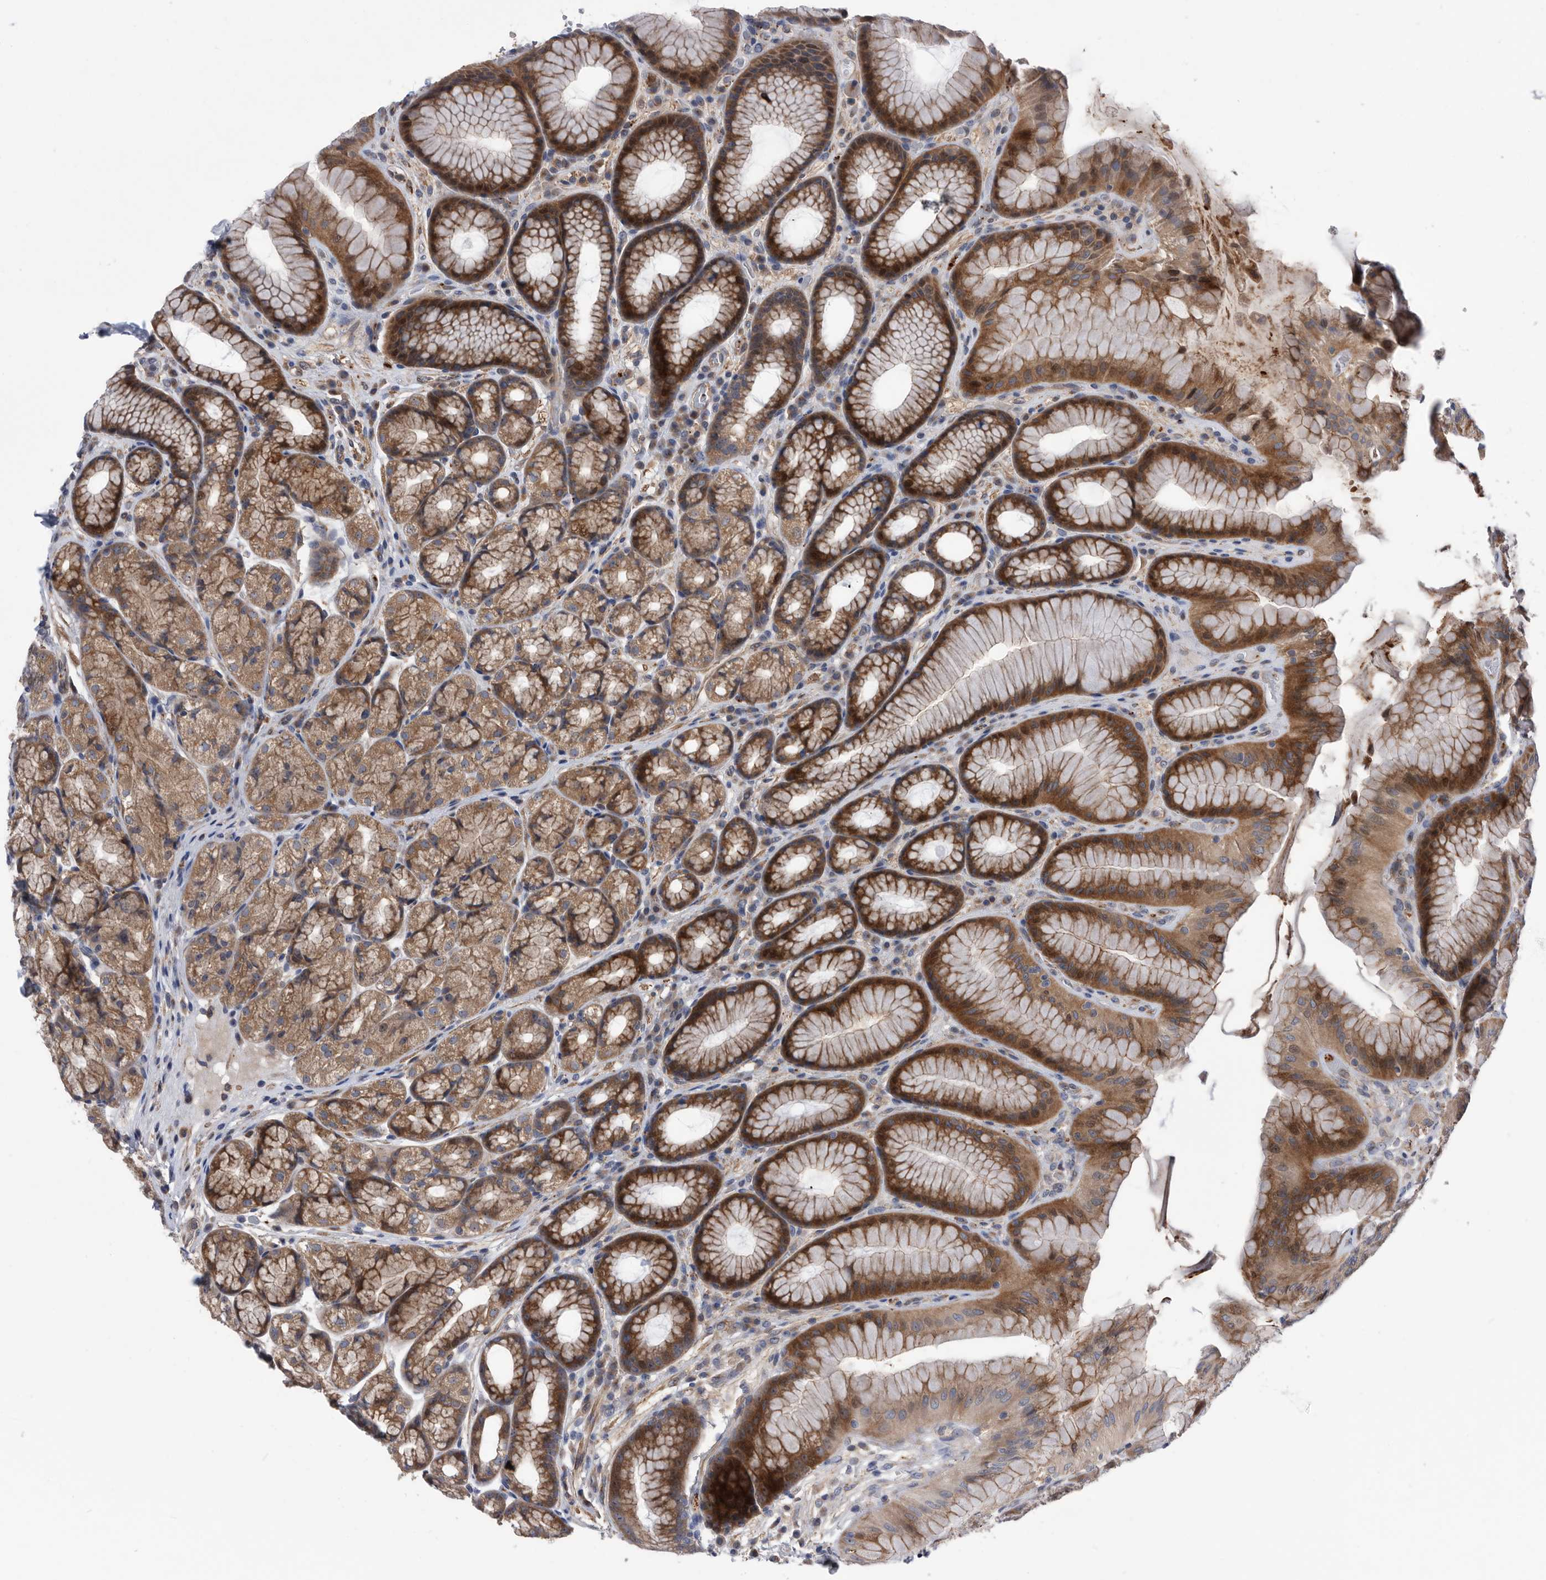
{"staining": {"intensity": "strong", "quantity": ">75%", "location": "cytoplasmic/membranous"}, "tissue": "stomach", "cell_type": "Glandular cells", "image_type": "normal", "snomed": [{"axis": "morphology", "description": "Normal tissue, NOS"}, {"axis": "topography", "description": "Stomach"}], "caption": "DAB (3,3'-diaminobenzidine) immunohistochemical staining of unremarkable human stomach reveals strong cytoplasmic/membranous protein positivity in approximately >75% of glandular cells.", "gene": "BAIAP3", "patient": {"sex": "male", "age": 57}}